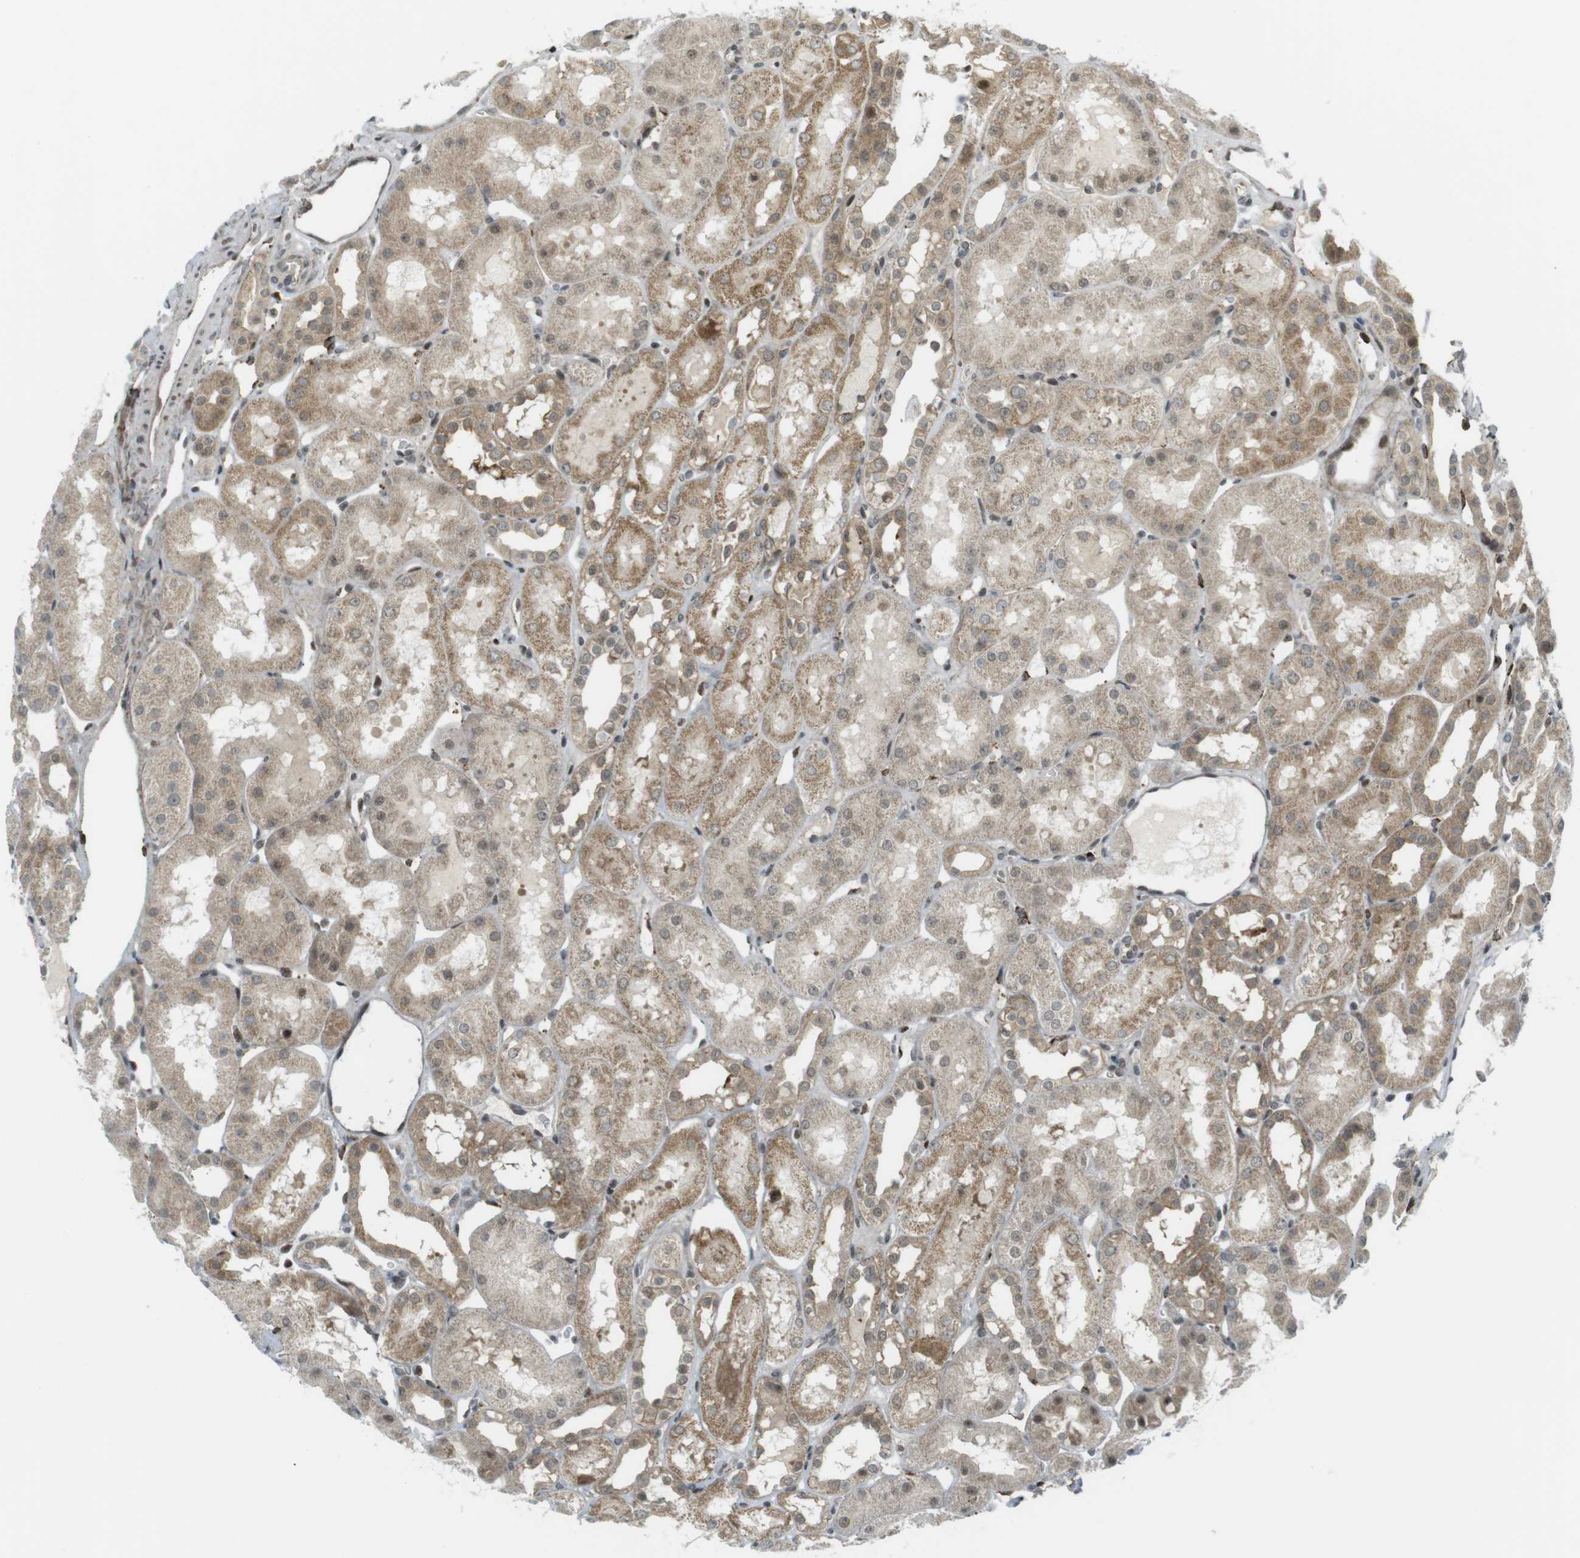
{"staining": {"intensity": "weak", "quantity": "<25%", "location": "cytoplasmic/membranous,nuclear"}, "tissue": "kidney", "cell_type": "Cells in glomeruli", "image_type": "normal", "snomed": [{"axis": "morphology", "description": "Normal tissue, NOS"}, {"axis": "topography", "description": "Kidney"}, {"axis": "topography", "description": "Urinary bladder"}], "caption": "This is an IHC image of unremarkable human kidney. There is no staining in cells in glomeruli.", "gene": "PPP1R13B", "patient": {"sex": "male", "age": 16}}